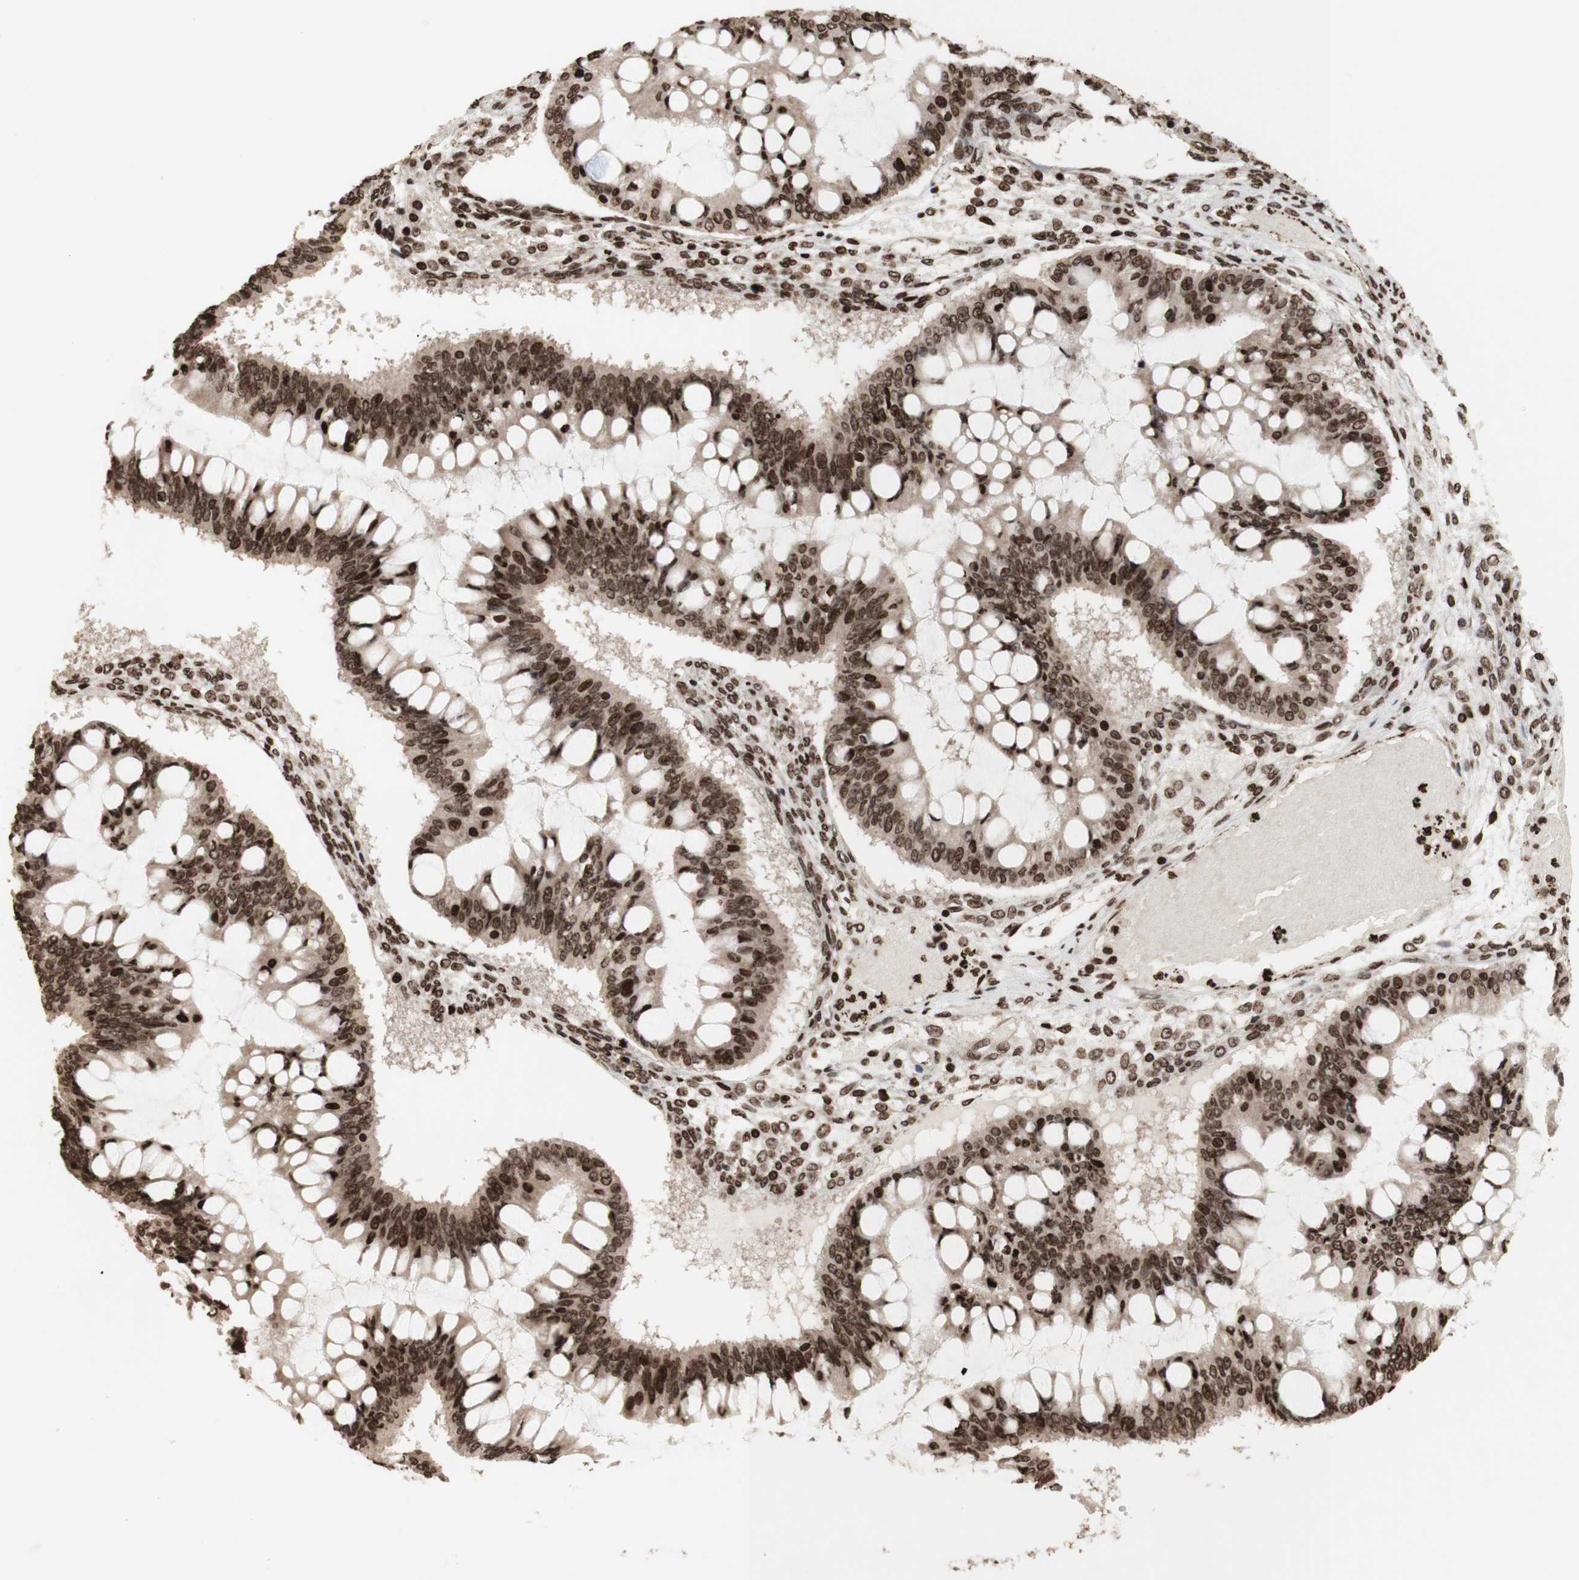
{"staining": {"intensity": "strong", "quantity": ">75%", "location": "cytoplasmic/membranous,nuclear"}, "tissue": "ovarian cancer", "cell_type": "Tumor cells", "image_type": "cancer", "snomed": [{"axis": "morphology", "description": "Cystadenocarcinoma, mucinous, NOS"}, {"axis": "topography", "description": "Ovary"}], "caption": "High-magnification brightfield microscopy of ovarian cancer stained with DAB (brown) and counterstained with hematoxylin (blue). tumor cells exhibit strong cytoplasmic/membranous and nuclear expression is present in approximately>75% of cells.", "gene": "NCAPD2", "patient": {"sex": "female", "age": 73}}